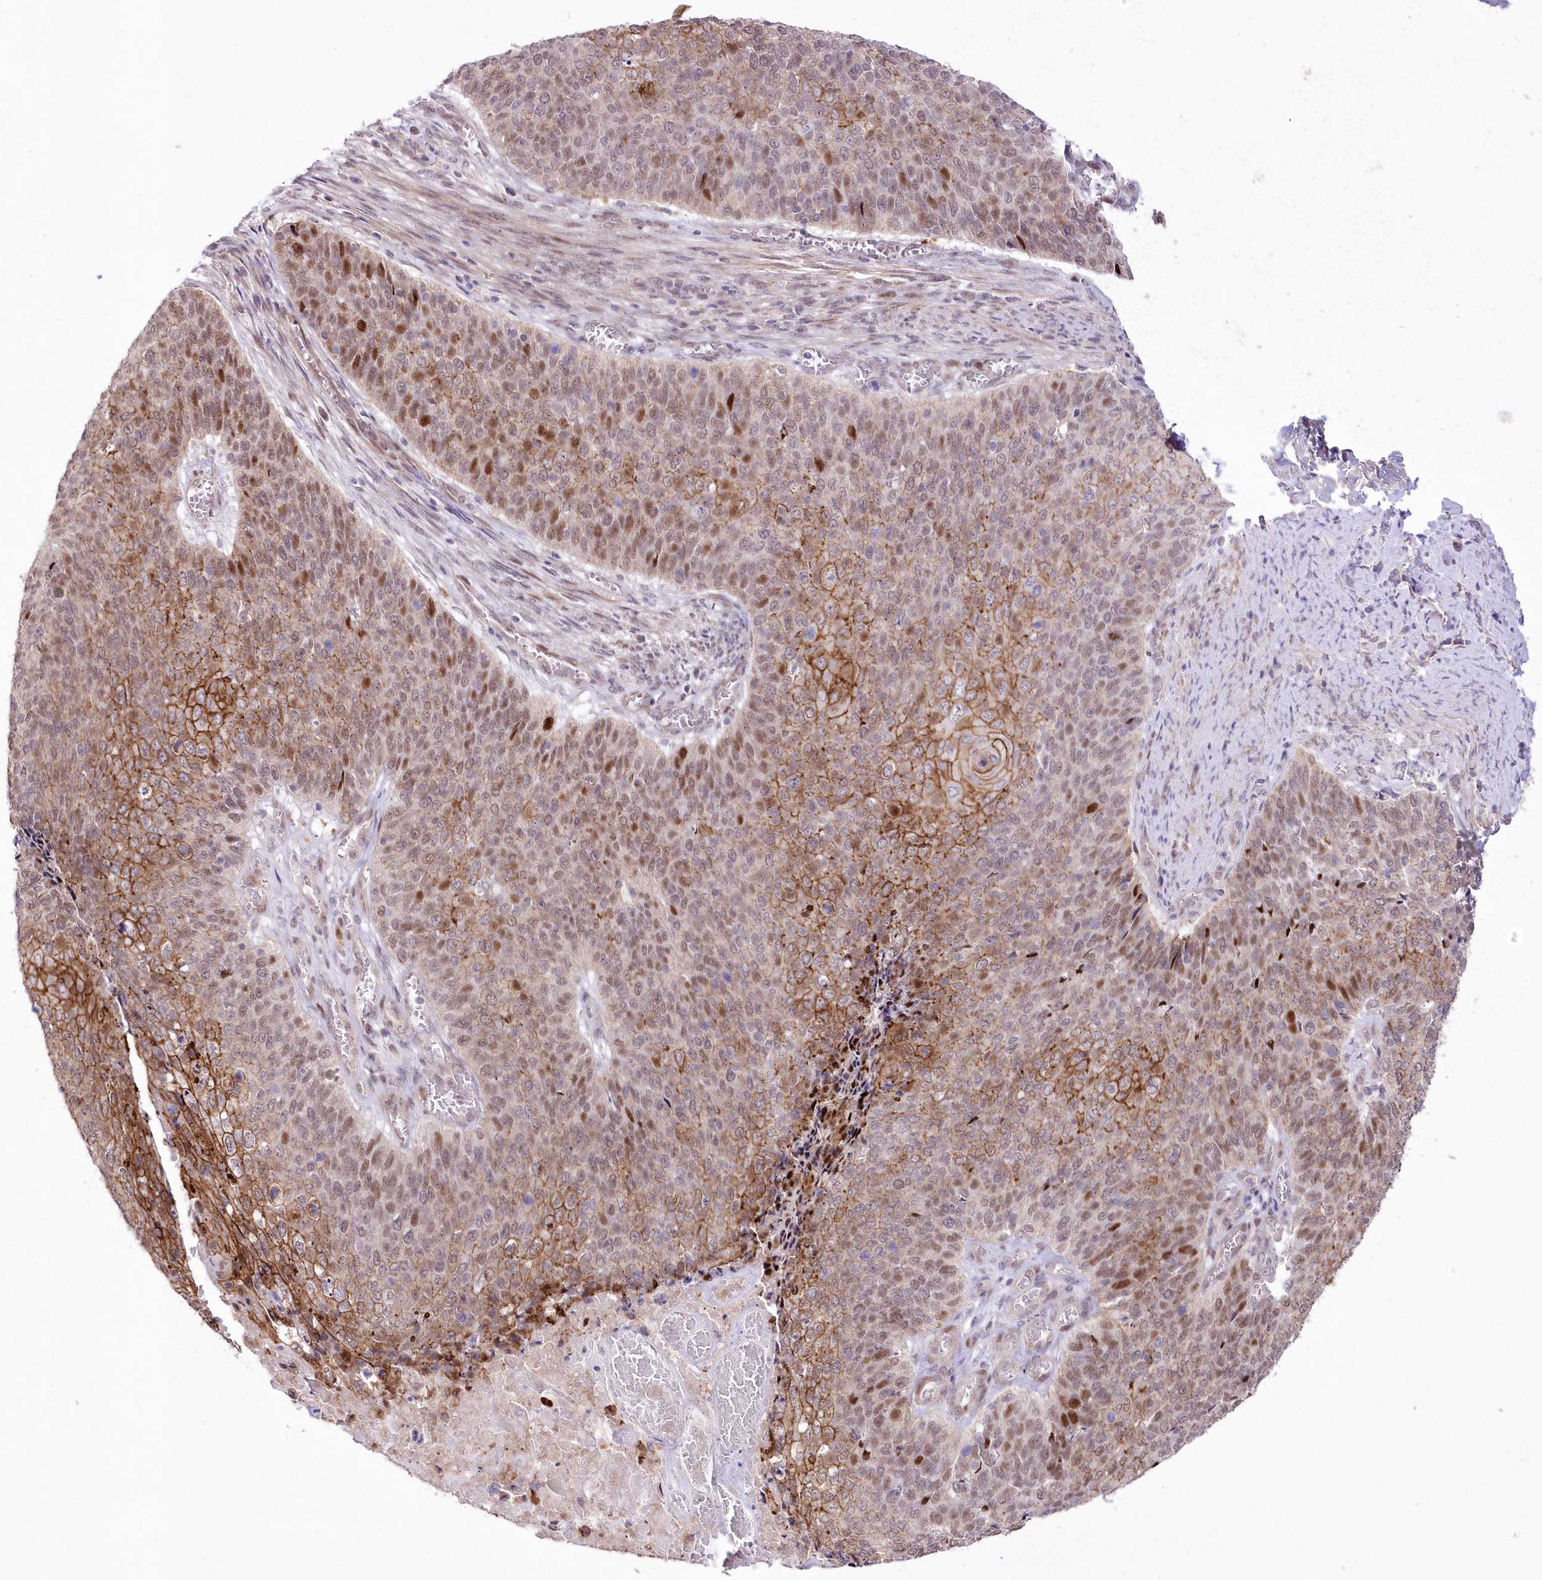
{"staining": {"intensity": "moderate", "quantity": ">75%", "location": "cytoplasmic/membranous,nuclear"}, "tissue": "cervical cancer", "cell_type": "Tumor cells", "image_type": "cancer", "snomed": [{"axis": "morphology", "description": "Squamous cell carcinoma, NOS"}, {"axis": "topography", "description": "Cervix"}], "caption": "Immunohistochemical staining of squamous cell carcinoma (cervical) exhibits medium levels of moderate cytoplasmic/membranous and nuclear protein expression in about >75% of tumor cells. (DAB = brown stain, brightfield microscopy at high magnification).", "gene": "FAM241B", "patient": {"sex": "female", "age": 39}}